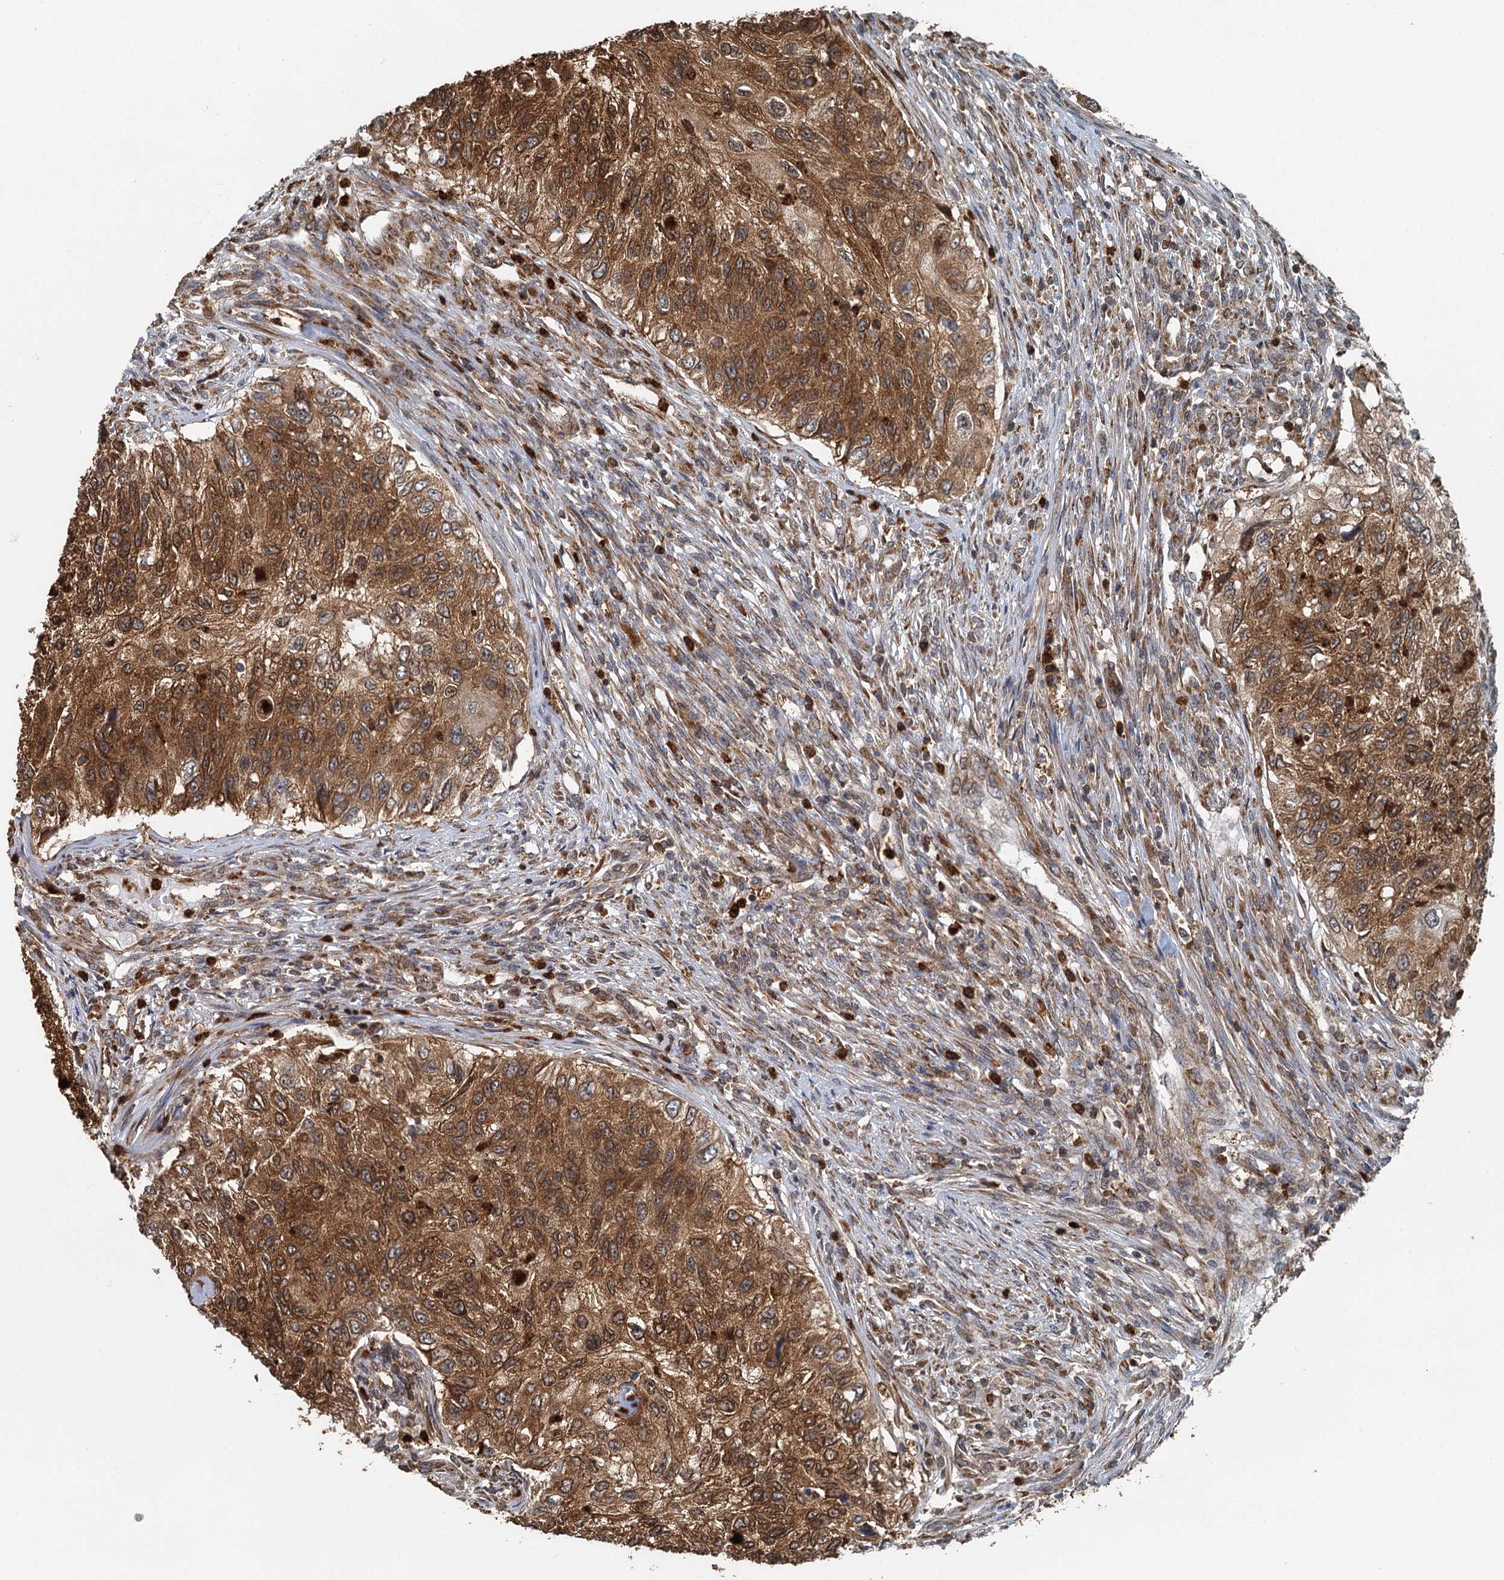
{"staining": {"intensity": "strong", "quantity": ">75%", "location": "cytoplasmic/membranous"}, "tissue": "urothelial cancer", "cell_type": "Tumor cells", "image_type": "cancer", "snomed": [{"axis": "morphology", "description": "Urothelial carcinoma, High grade"}, {"axis": "topography", "description": "Urinary bladder"}], "caption": "Protein analysis of high-grade urothelial carcinoma tissue reveals strong cytoplasmic/membranous positivity in about >75% of tumor cells.", "gene": "GPI", "patient": {"sex": "female", "age": 60}}